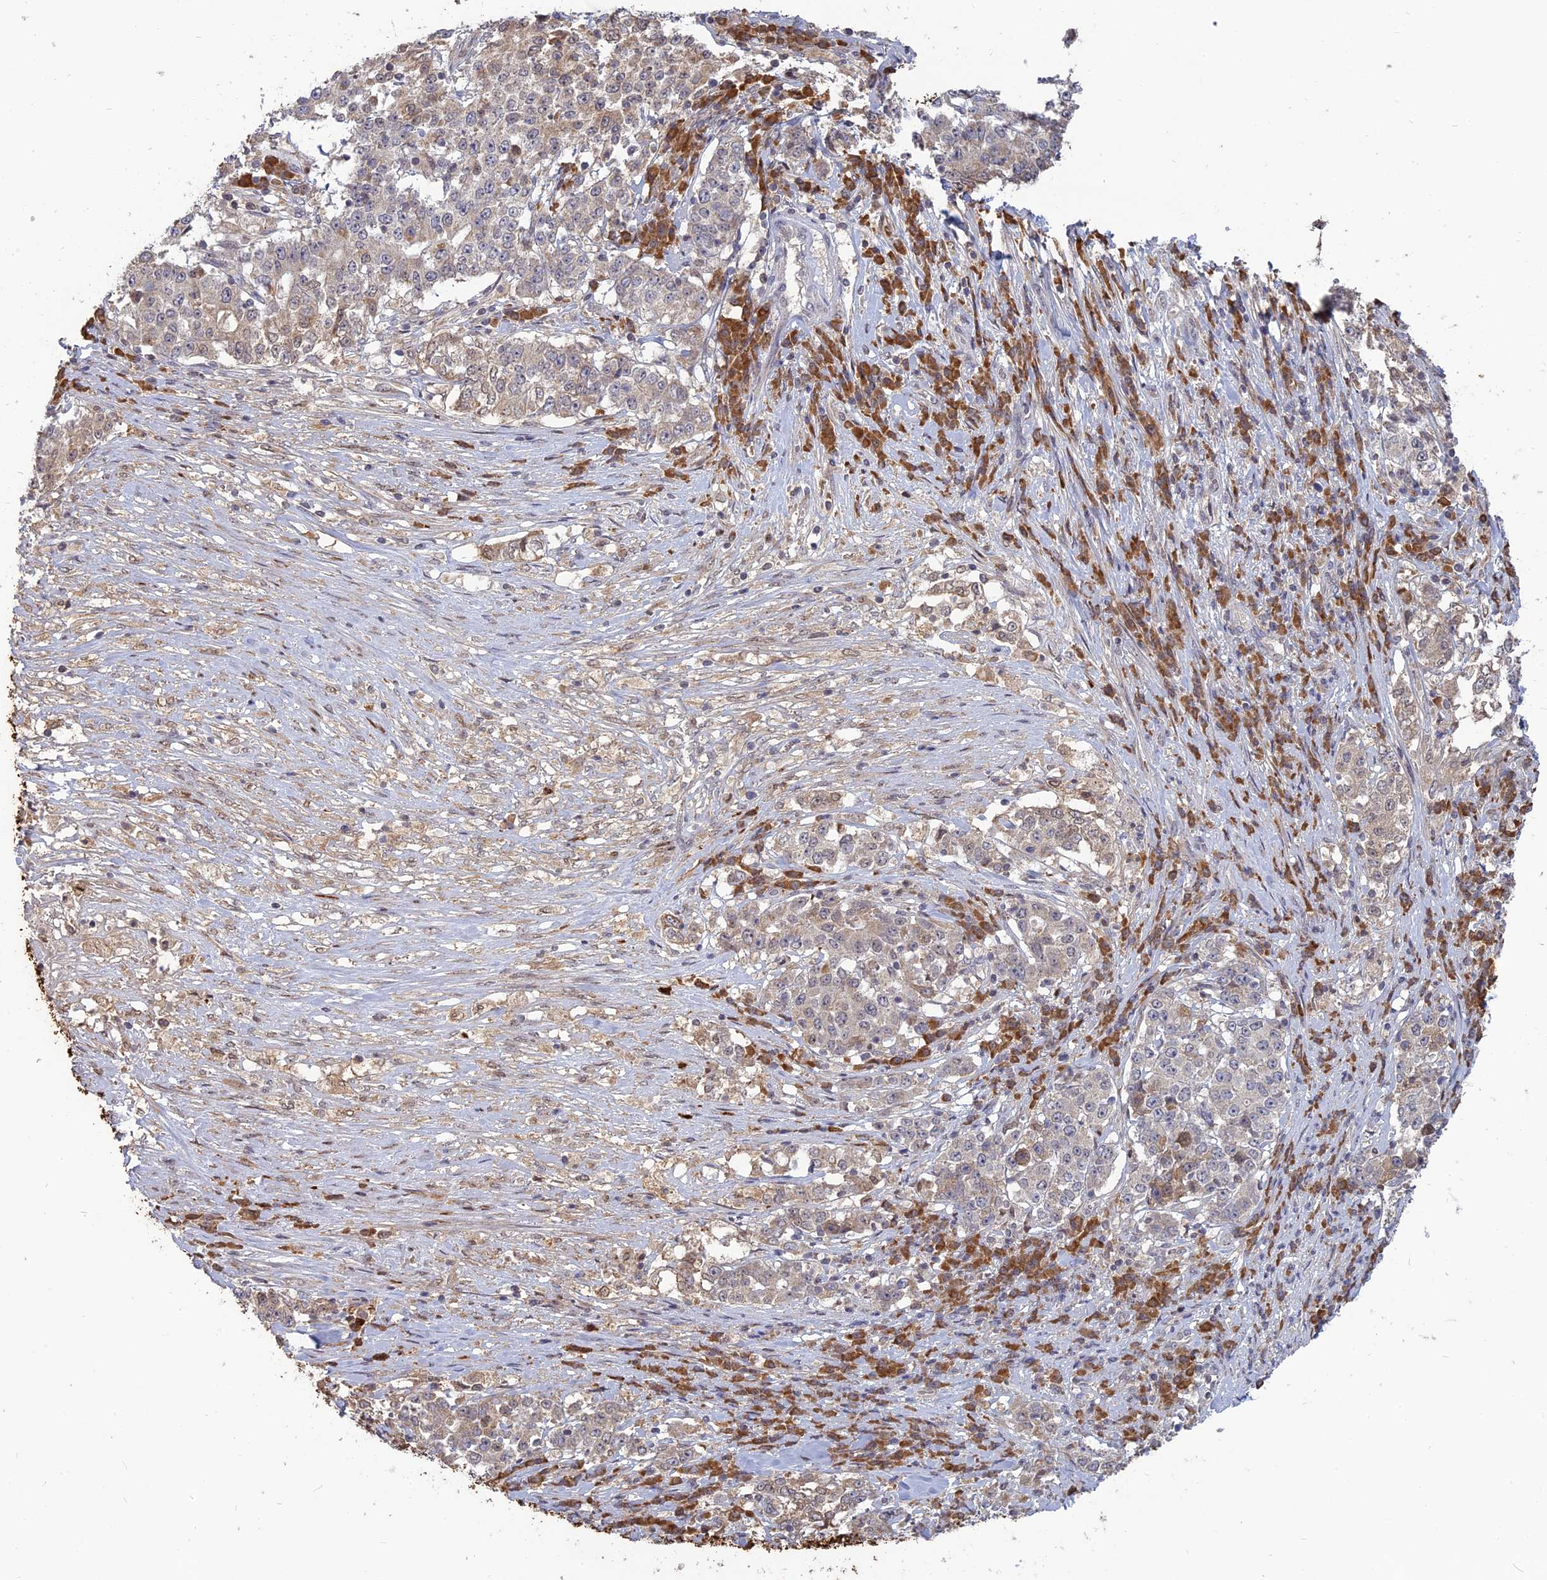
{"staining": {"intensity": "weak", "quantity": "25%-75%", "location": "cytoplasmic/membranous"}, "tissue": "stomach cancer", "cell_type": "Tumor cells", "image_type": "cancer", "snomed": [{"axis": "morphology", "description": "Adenocarcinoma, NOS"}, {"axis": "topography", "description": "Stomach"}], "caption": "Protein expression analysis of stomach adenocarcinoma shows weak cytoplasmic/membranous expression in about 25%-75% of tumor cells.", "gene": "TMEM208", "patient": {"sex": "male", "age": 59}}